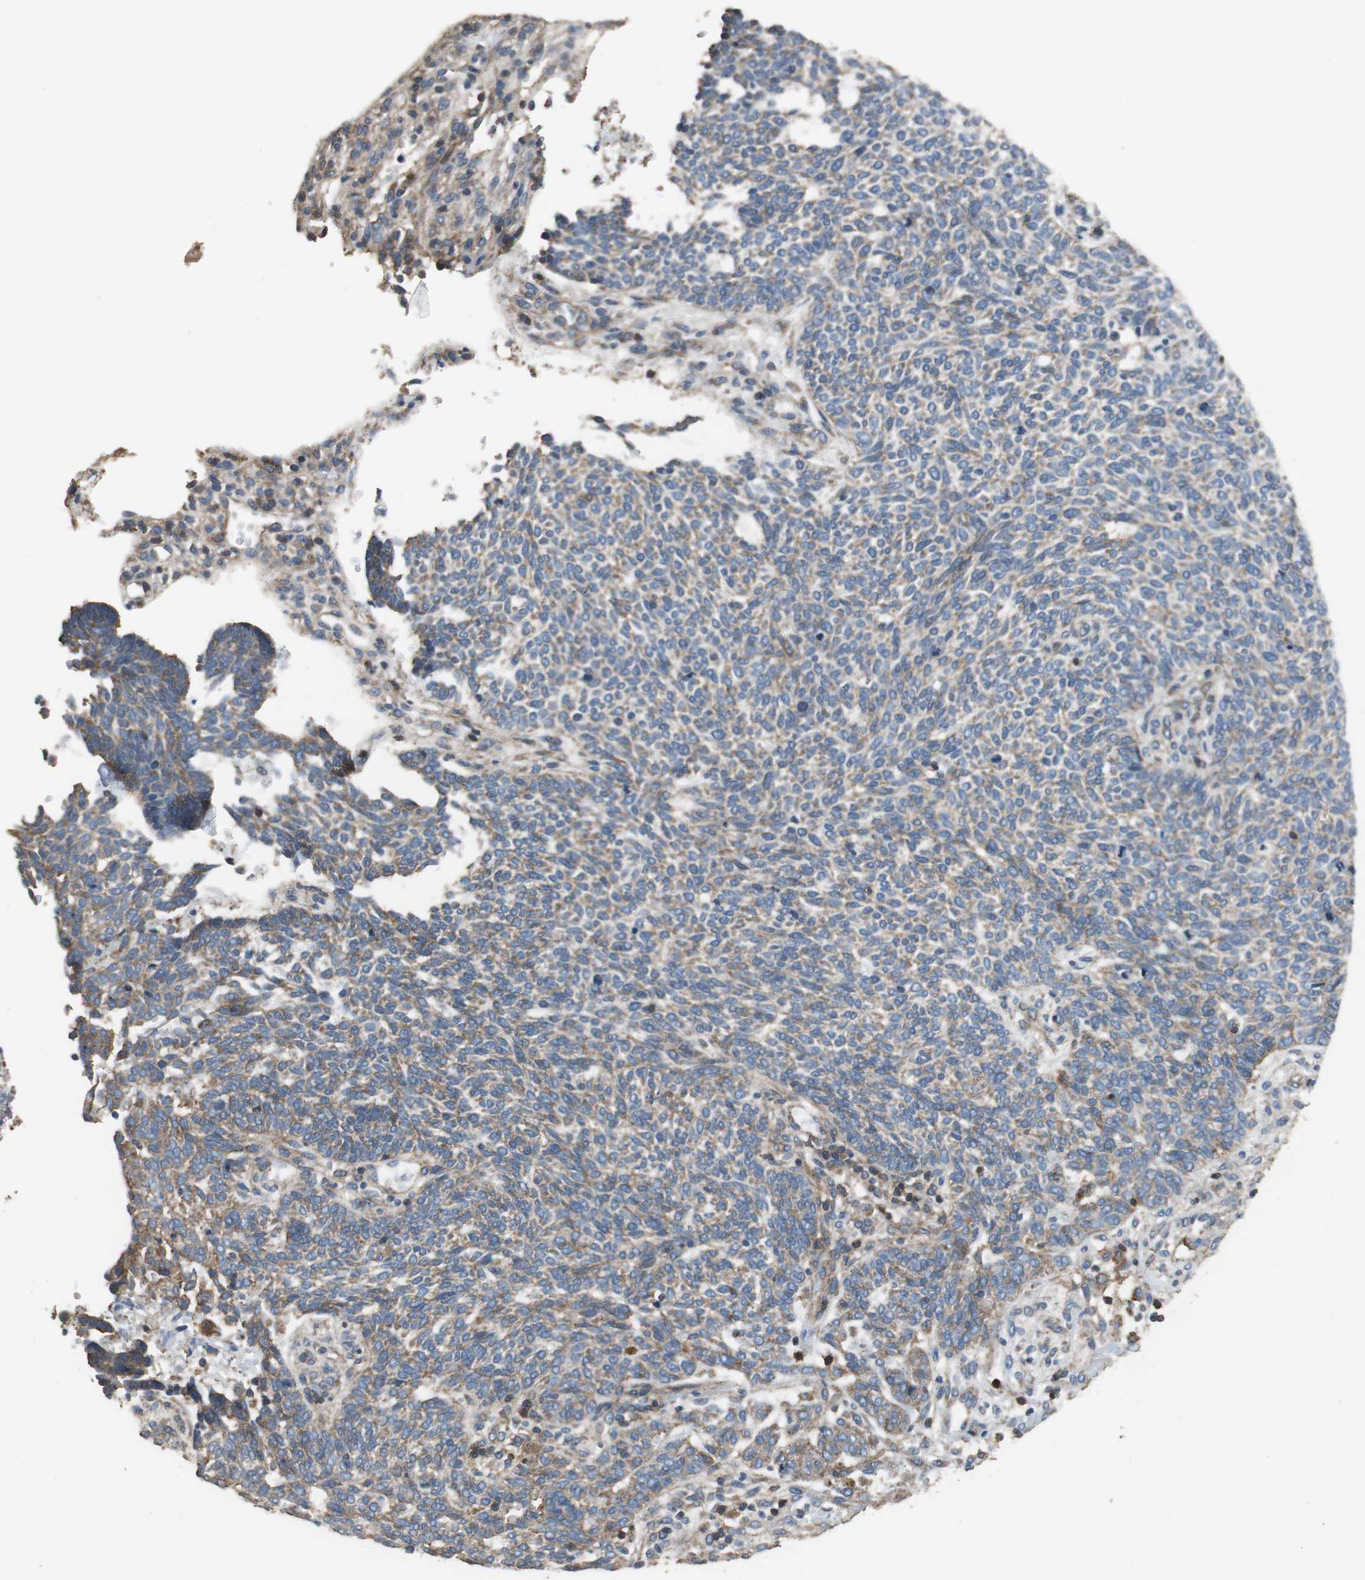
{"staining": {"intensity": "moderate", "quantity": ">75%", "location": "cytoplasmic/membranous"}, "tissue": "skin cancer", "cell_type": "Tumor cells", "image_type": "cancer", "snomed": [{"axis": "morphology", "description": "Normal tissue, NOS"}, {"axis": "morphology", "description": "Basal cell carcinoma"}, {"axis": "topography", "description": "Skin"}], "caption": "IHC (DAB) staining of human basal cell carcinoma (skin) shows moderate cytoplasmic/membranous protein expression in about >75% of tumor cells. The staining was performed using DAB to visualize the protein expression in brown, while the nuclei were stained in blue with hematoxylin (Magnification: 20x).", "gene": "PRKRA", "patient": {"sex": "male", "age": 87}}